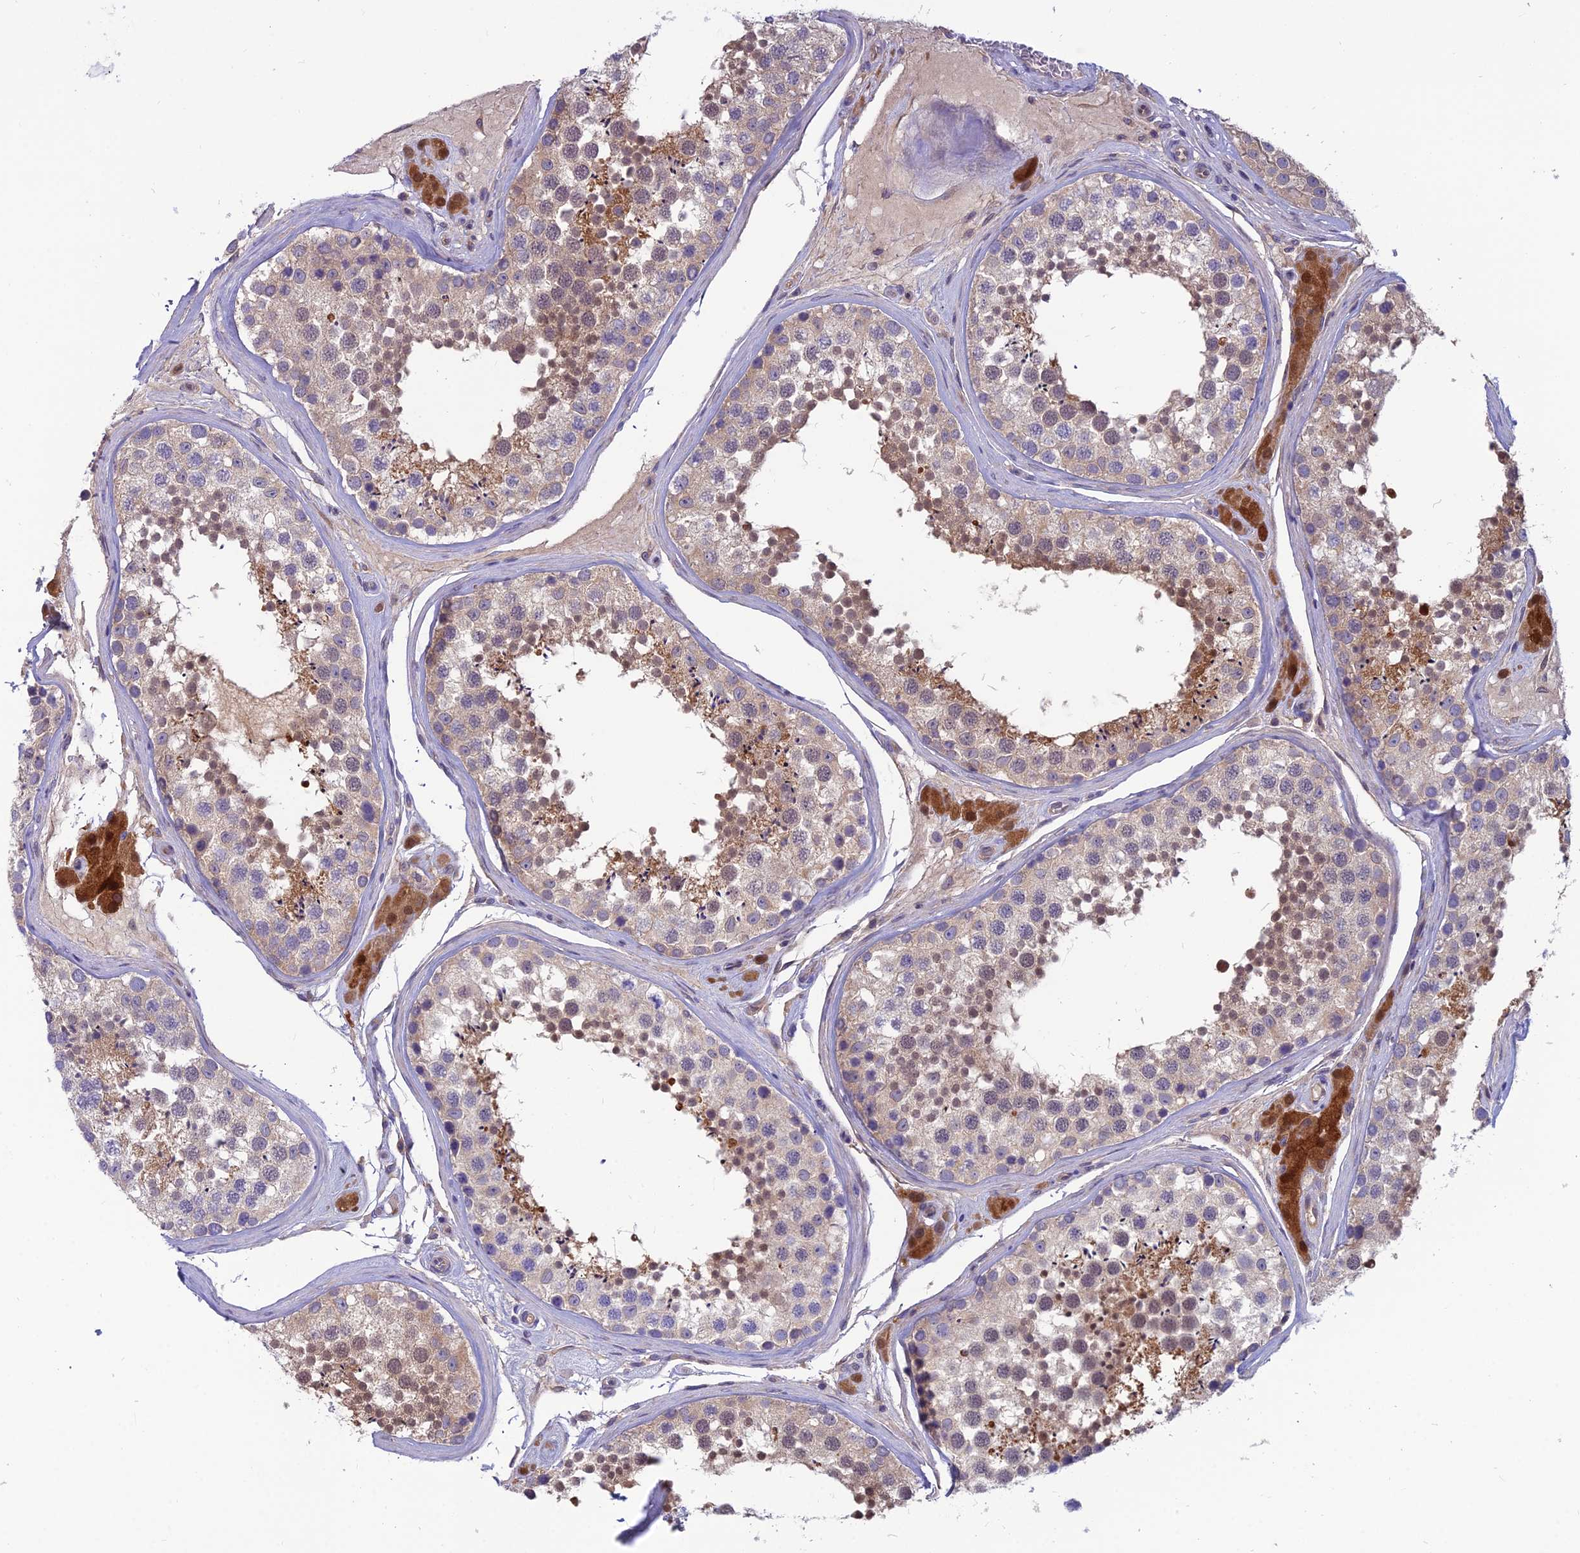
{"staining": {"intensity": "moderate", "quantity": "25%-75%", "location": "cytoplasmic/membranous,nuclear"}, "tissue": "testis", "cell_type": "Cells in seminiferous ducts", "image_type": "normal", "snomed": [{"axis": "morphology", "description": "Normal tissue, NOS"}, {"axis": "topography", "description": "Testis"}], "caption": "Testis stained for a protein exhibits moderate cytoplasmic/membranous,nuclear positivity in cells in seminiferous ducts.", "gene": "MVD", "patient": {"sex": "male", "age": 46}}